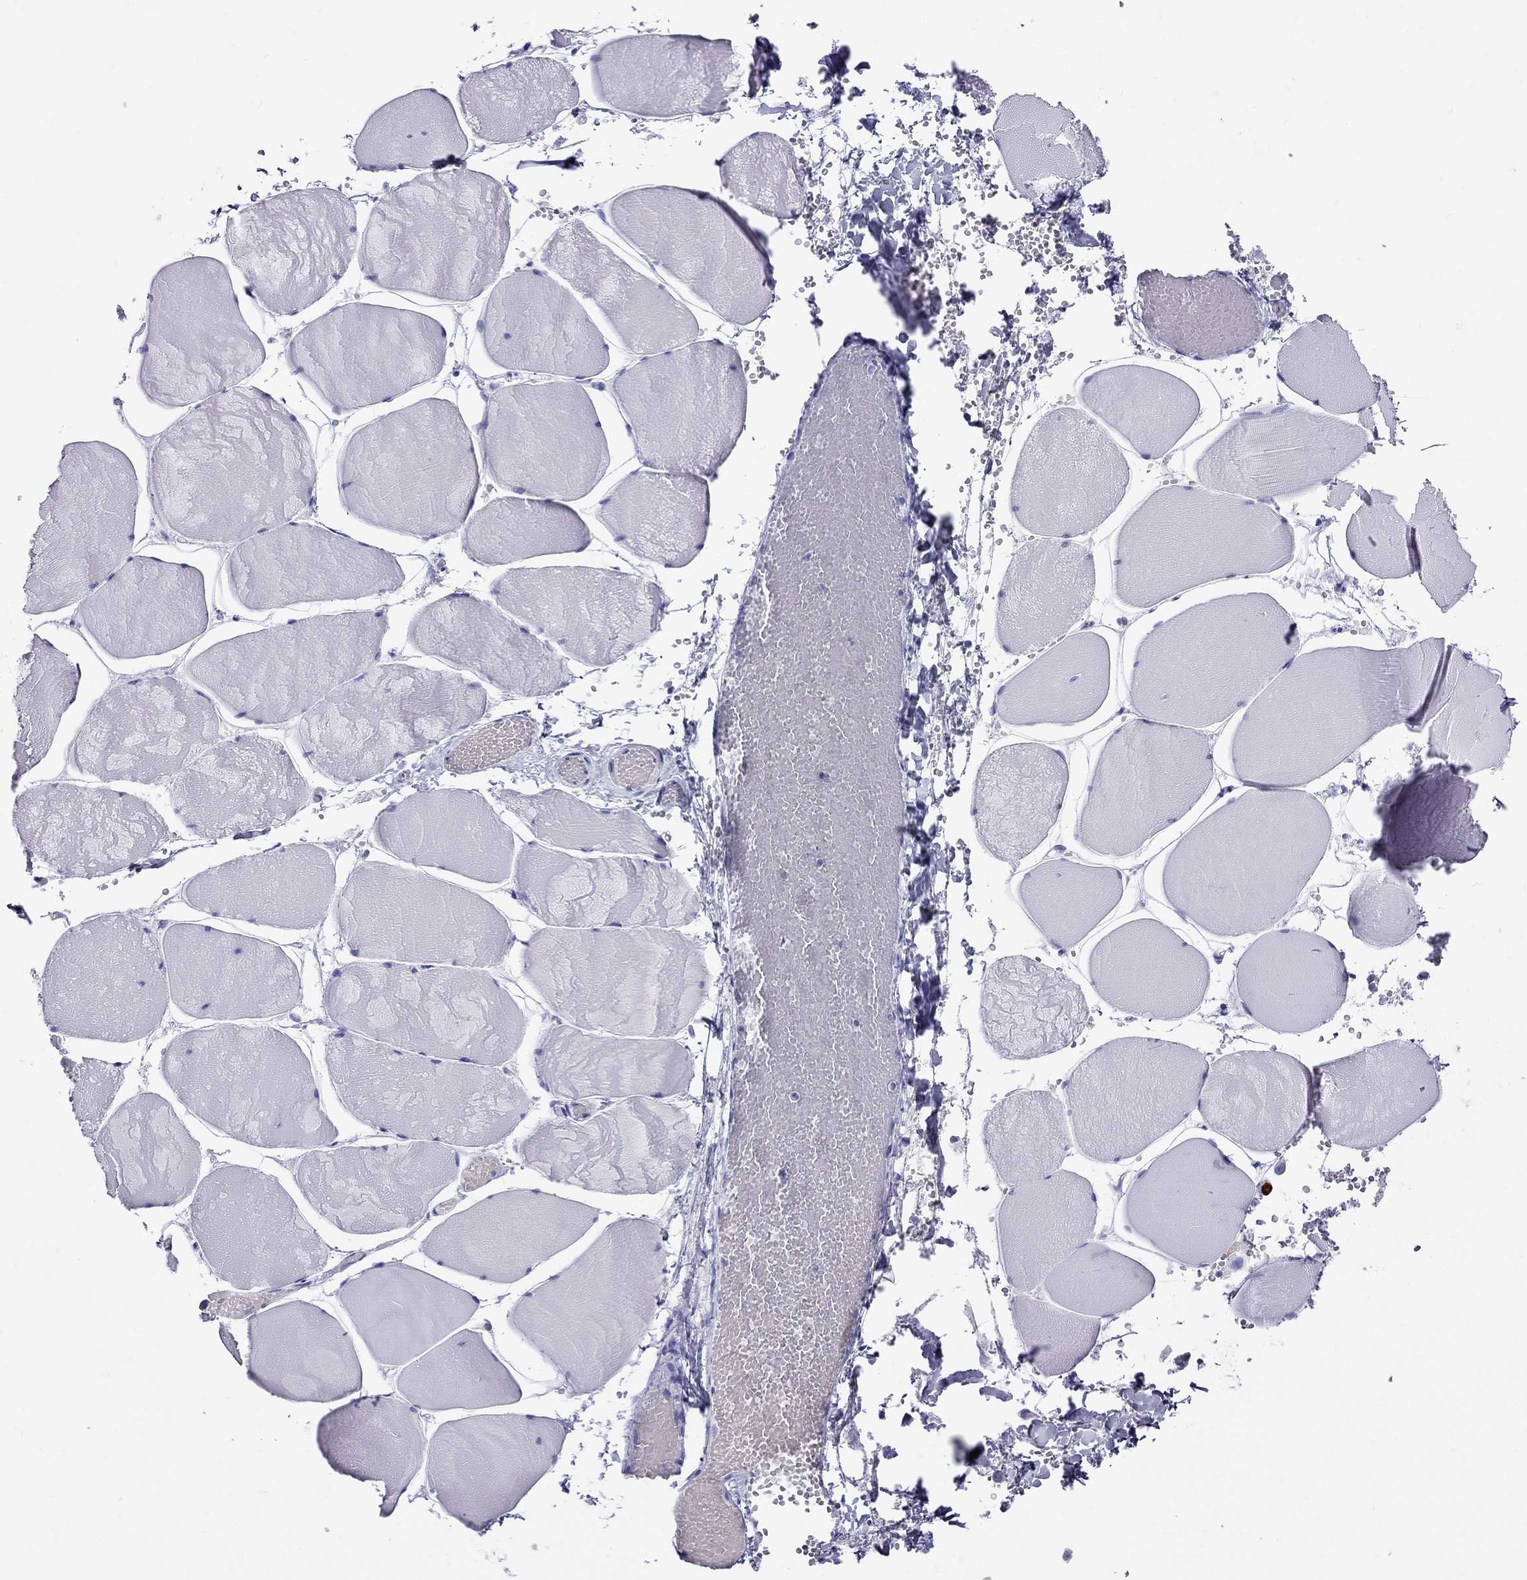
{"staining": {"intensity": "negative", "quantity": "none", "location": "none"}, "tissue": "skeletal muscle", "cell_type": "Myocytes", "image_type": "normal", "snomed": [{"axis": "morphology", "description": "Normal tissue, NOS"}, {"axis": "morphology", "description": "Malignant melanoma, Metastatic site"}, {"axis": "topography", "description": "Skeletal muscle"}], "caption": "A histopathology image of skeletal muscle stained for a protein demonstrates no brown staining in myocytes.", "gene": "MC5R", "patient": {"sex": "male", "age": 50}}